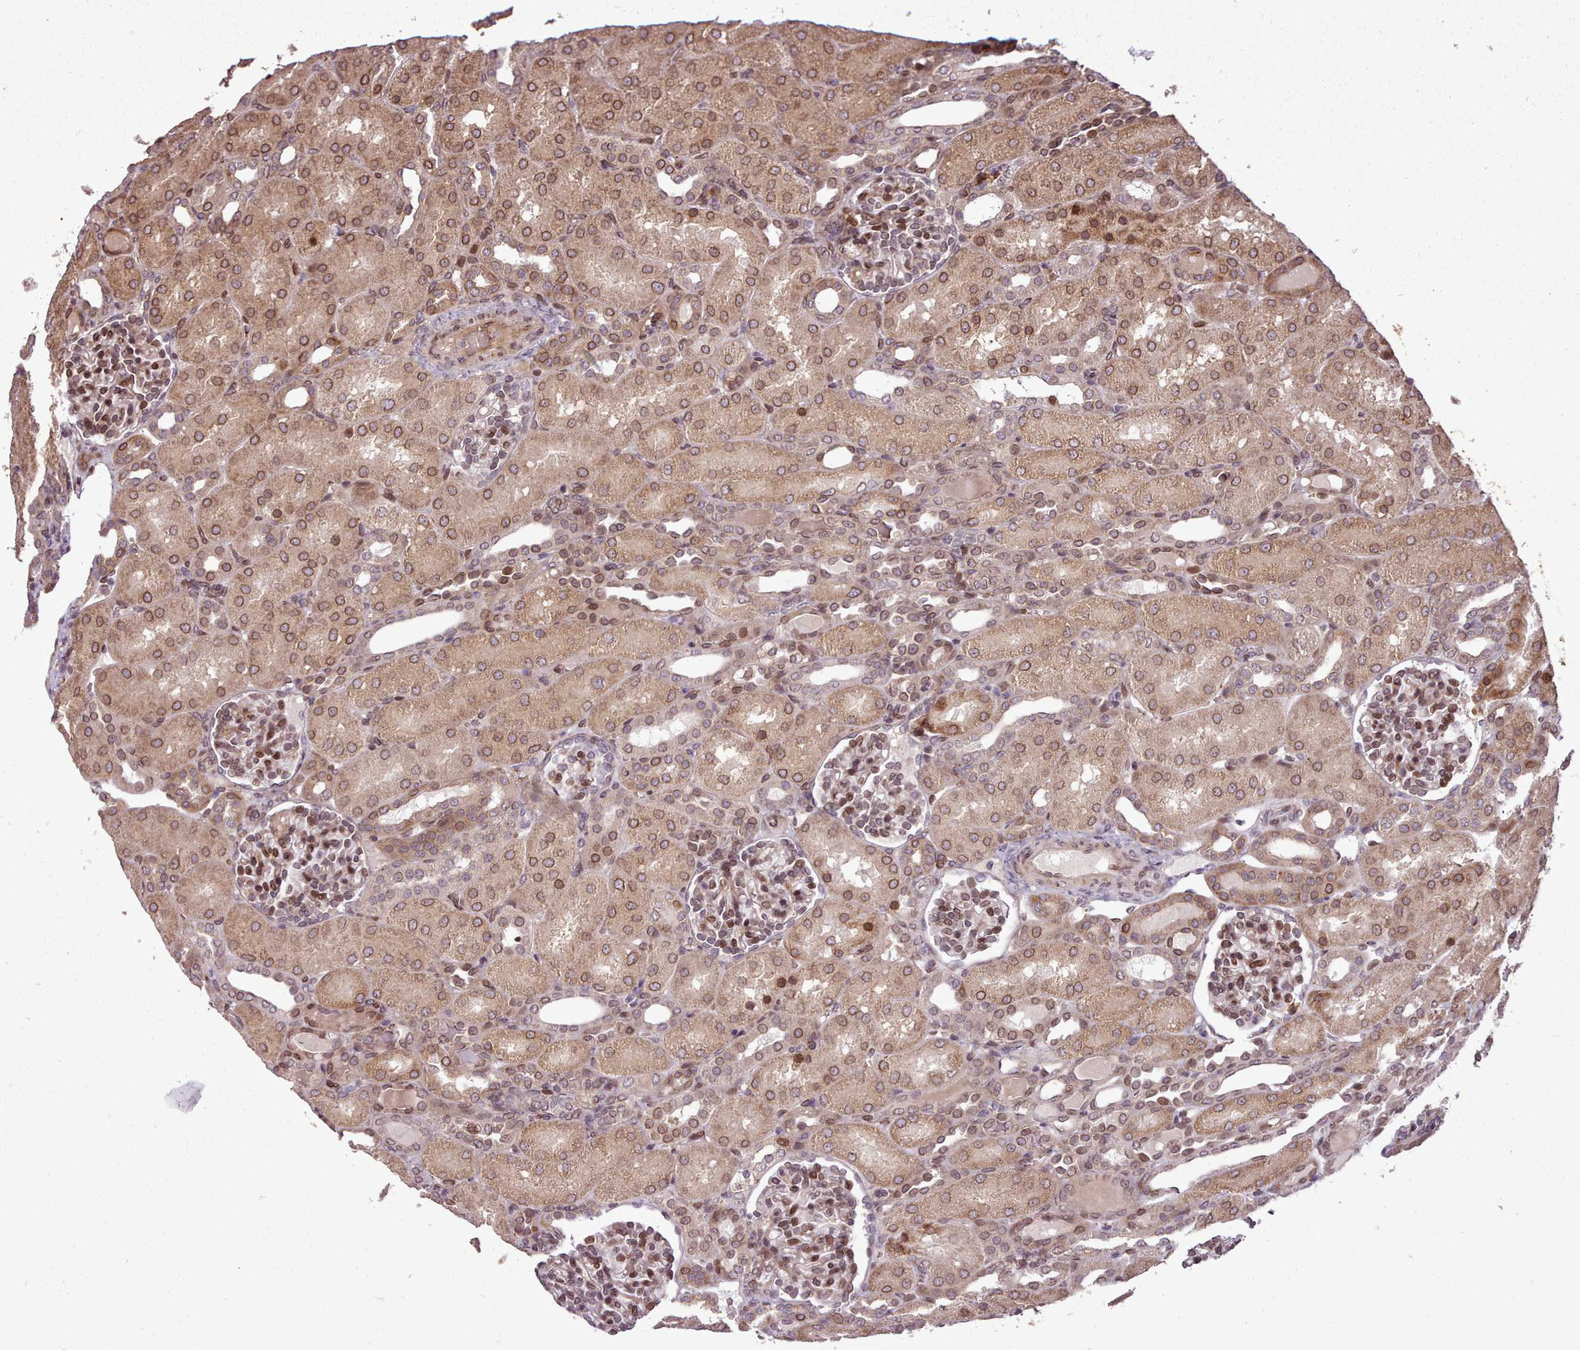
{"staining": {"intensity": "strong", "quantity": "25%-75%", "location": "nuclear"}, "tissue": "kidney", "cell_type": "Cells in glomeruli", "image_type": "normal", "snomed": [{"axis": "morphology", "description": "Normal tissue, NOS"}, {"axis": "topography", "description": "Kidney"}], "caption": "This is an image of IHC staining of normal kidney, which shows strong expression in the nuclear of cells in glomeruli.", "gene": "CABP1", "patient": {"sex": "male", "age": 1}}